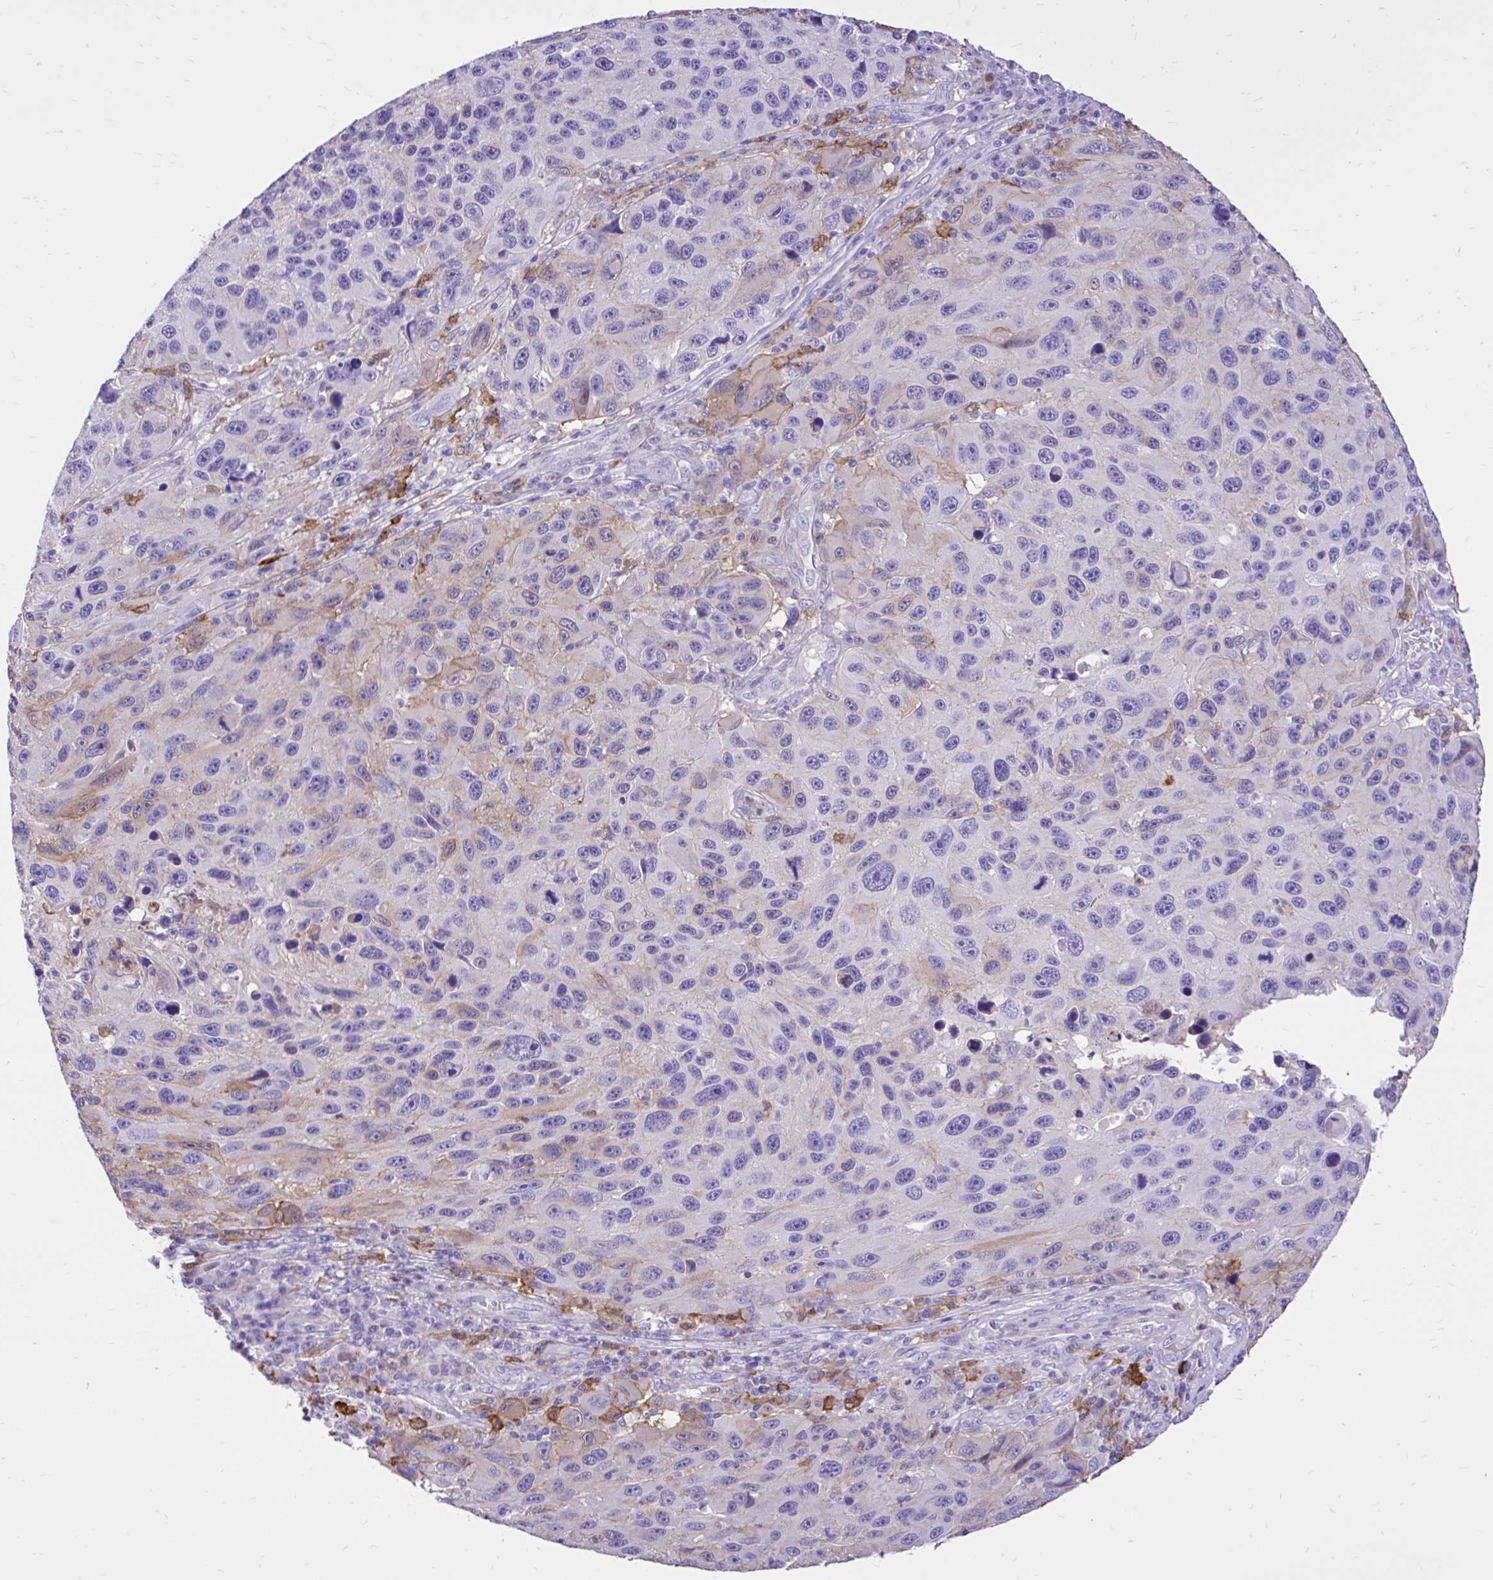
{"staining": {"intensity": "weak", "quantity": "<25%", "location": "cytoplasmic/membranous"}, "tissue": "melanoma", "cell_type": "Tumor cells", "image_type": "cancer", "snomed": [{"axis": "morphology", "description": "Malignant melanoma, NOS"}, {"axis": "topography", "description": "Skin"}], "caption": "This is a histopathology image of immunohistochemistry (IHC) staining of malignant melanoma, which shows no staining in tumor cells.", "gene": "TLR7", "patient": {"sex": "male", "age": 53}}